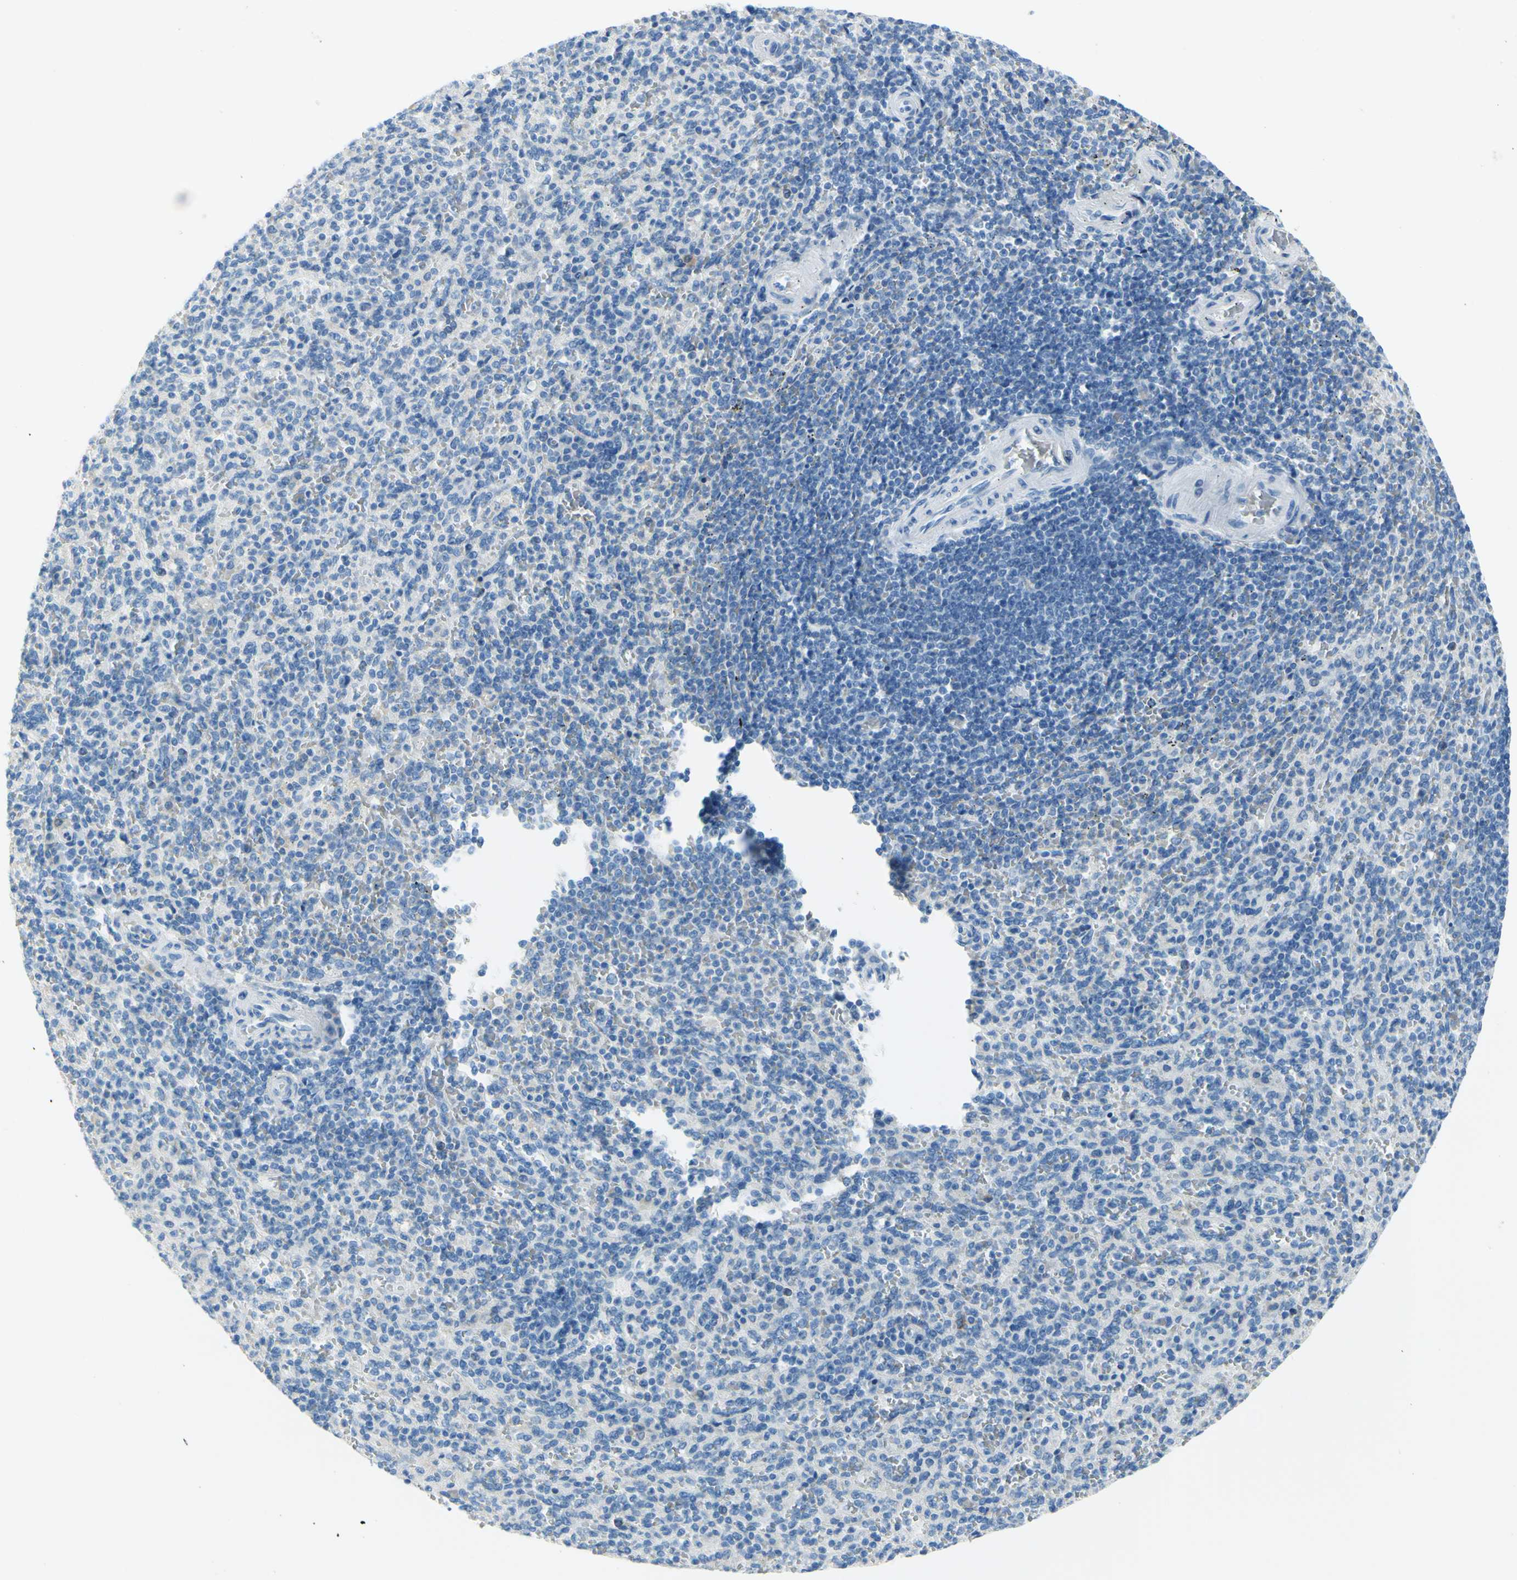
{"staining": {"intensity": "negative", "quantity": "none", "location": "none"}, "tissue": "spleen", "cell_type": "Cells in red pulp", "image_type": "normal", "snomed": [{"axis": "morphology", "description": "Normal tissue, NOS"}, {"axis": "topography", "description": "Spleen"}], "caption": "Cells in red pulp show no significant staining in normal spleen. Nuclei are stained in blue.", "gene": "DCT", "patient": {"sex": "male", "age": 36}}